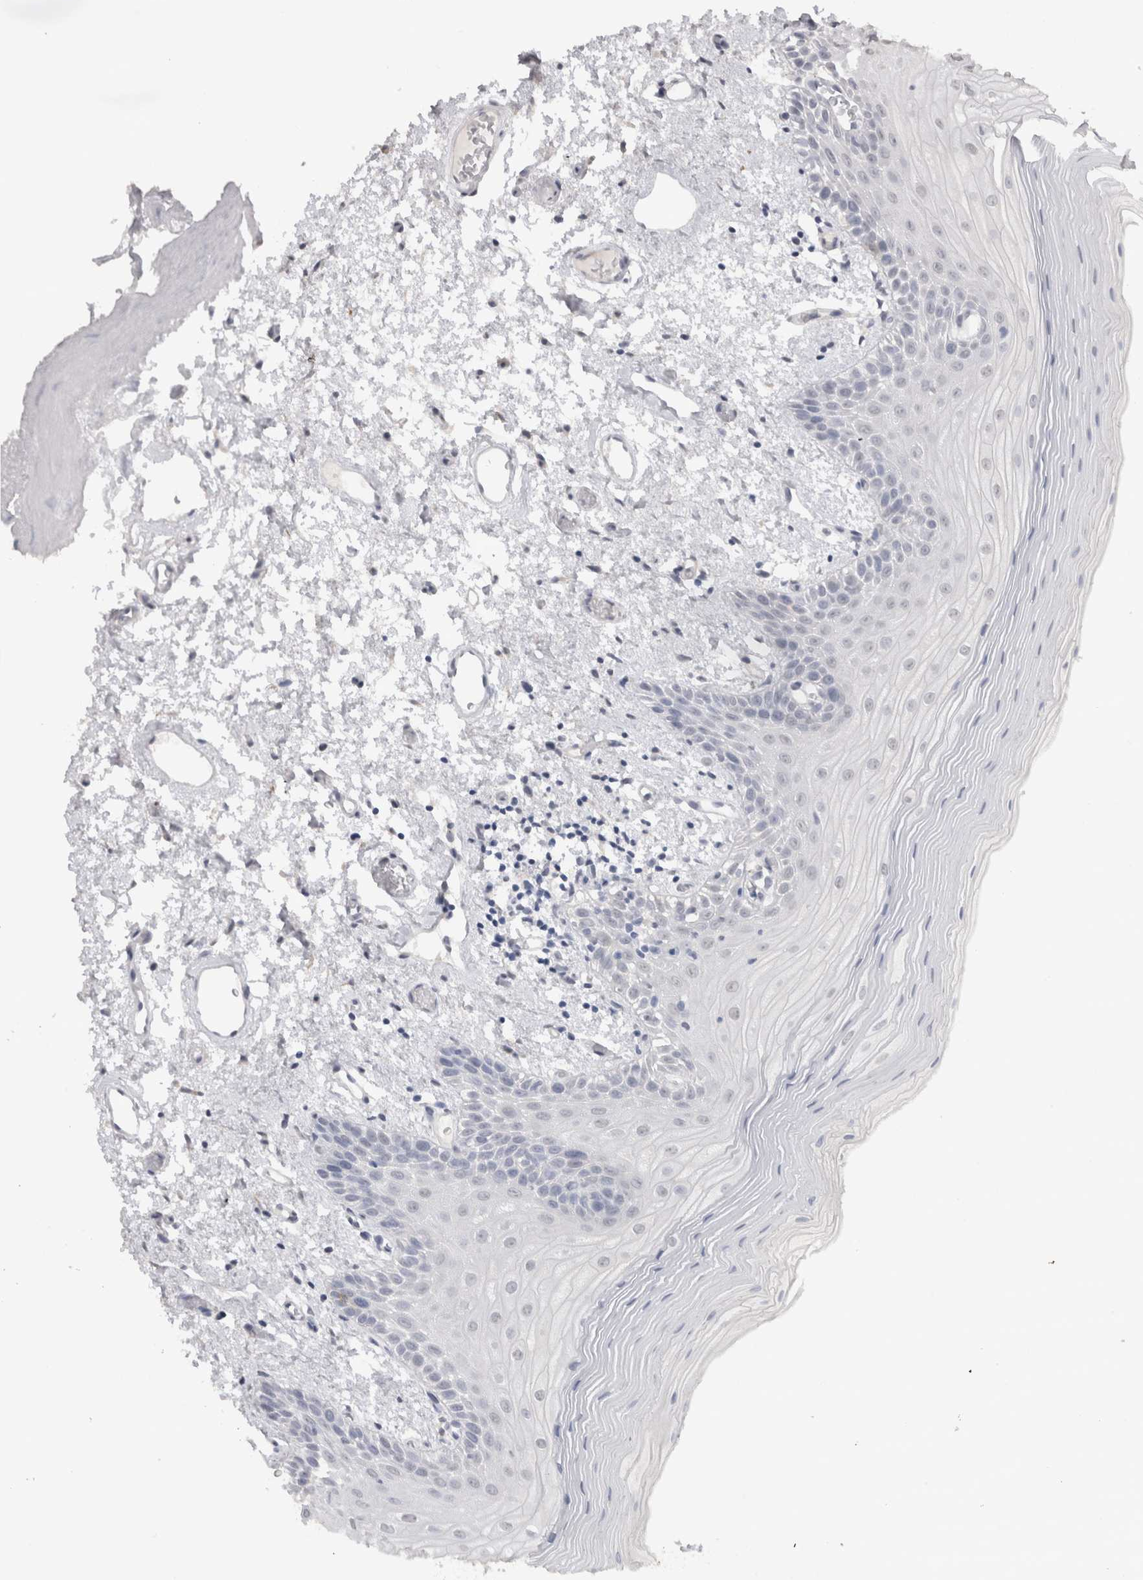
{"staining": {"intensity": "negative", "quantity": "none", "location": "none"}, "tissue": "oral mucosa", "cell_type": "Squamous epithelial cells", "image_type": "normal", "snomed": [{"axis": "morphology", "description": "Normal tissue, NOS"}, {"axis": "topography", "description": "Oral tissue"}], "caption": "IHC of benign oral mucosa reveals no expression in squamous epithelial cells.", "gene": "CDH17", "patient": {"sex": "male", "age": 52}}